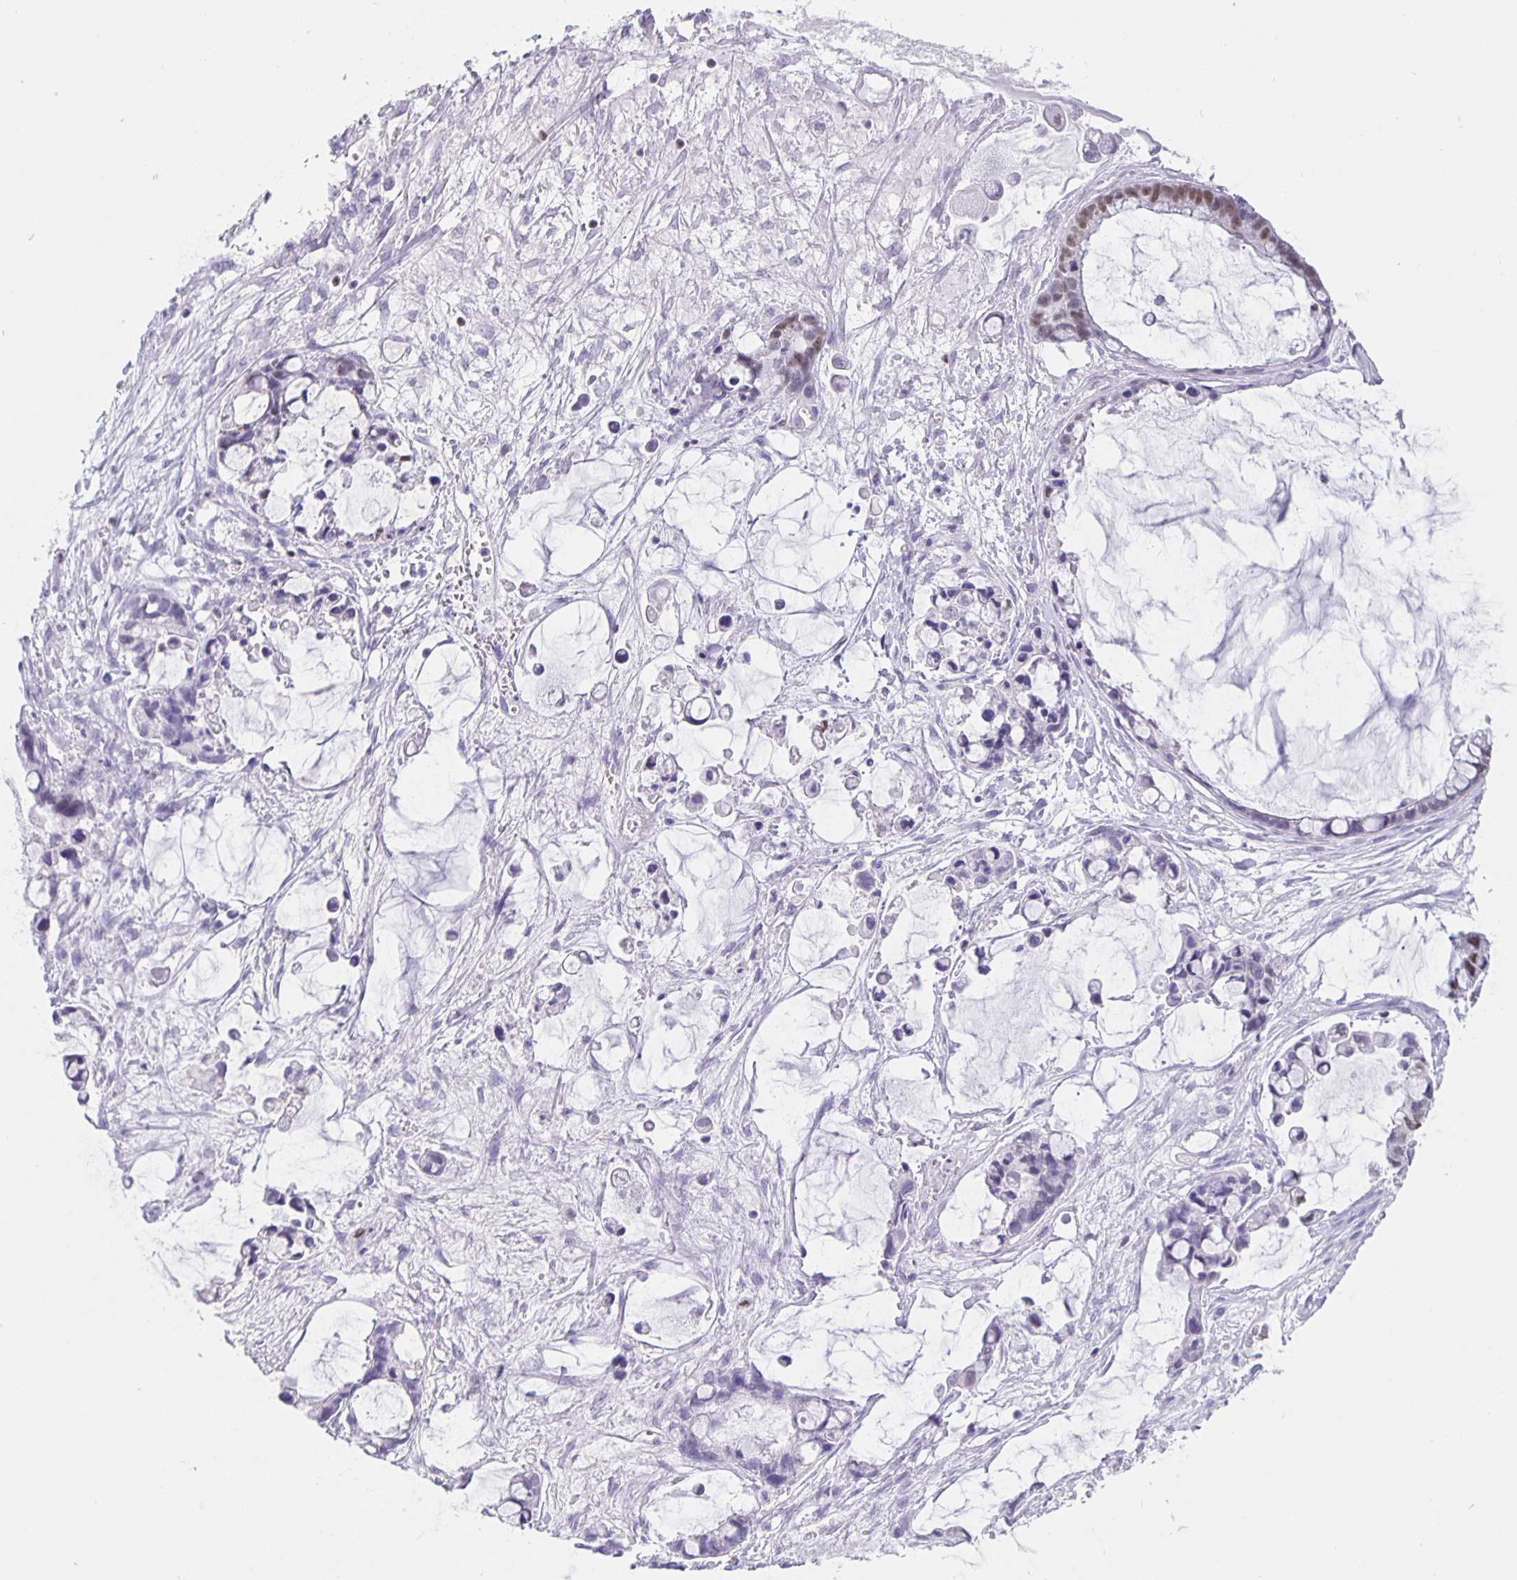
{"staining": {"intensity": "moderate", "quantity": "<25%", "location": "nuclear"}, "tissue": "ovarian cancer", "cell_type": "Tumor cells", "image_type": "cancer", "snomed": [{"axis": "morphology", "description": "Cystadenocarcinoma, mucinous, NOS"}, {"axis": "topography", "description": "Ovary"}], "caption": "A brown stain shows moderate nuclear positivity of a protein in human mucinous cystadenocarcinoma (ovarian) tumor cells.", "gene": "SATB2", "patient": {"sex": "female", "age": 63}}